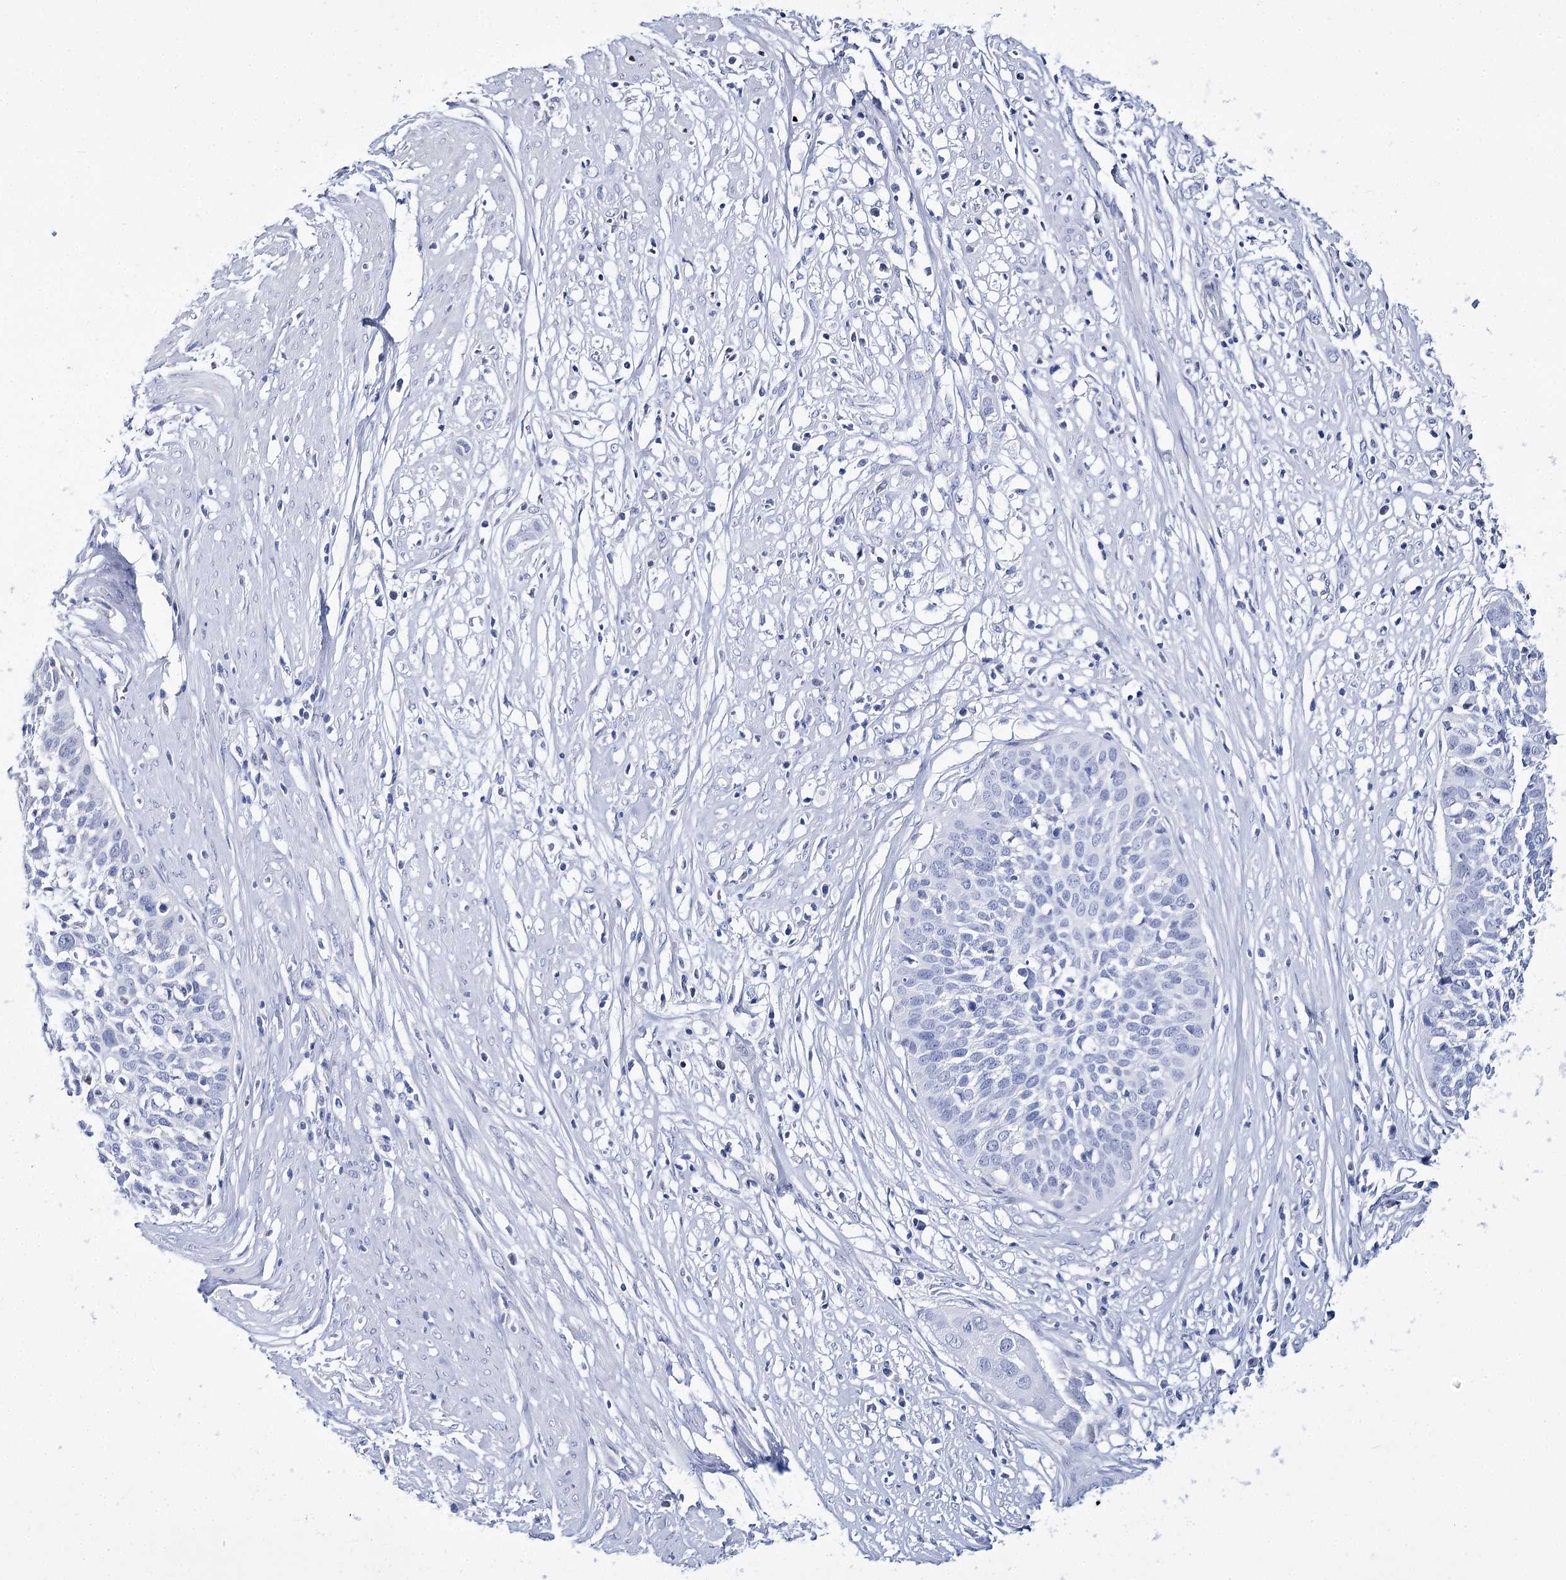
{"staining": {"intensity": "negative", "quantity": "none", "location": "none"}, "tissue": "cervical cancer", "cell_type": "Tumor cells", "image_type": "cancer", "snomed": [{"axis": "morphology", "description": "Squamous cell carcinoma, NOS"}, {"axis": "topography", "description": "Cervix"}], "caption": "DAB immunohistochemical staining of cervical squamous cell carcinoma exhibits no significant positivity in tumor cells.", "gene": "THAP6", "patient": {"sex": "female", "age": 34}}